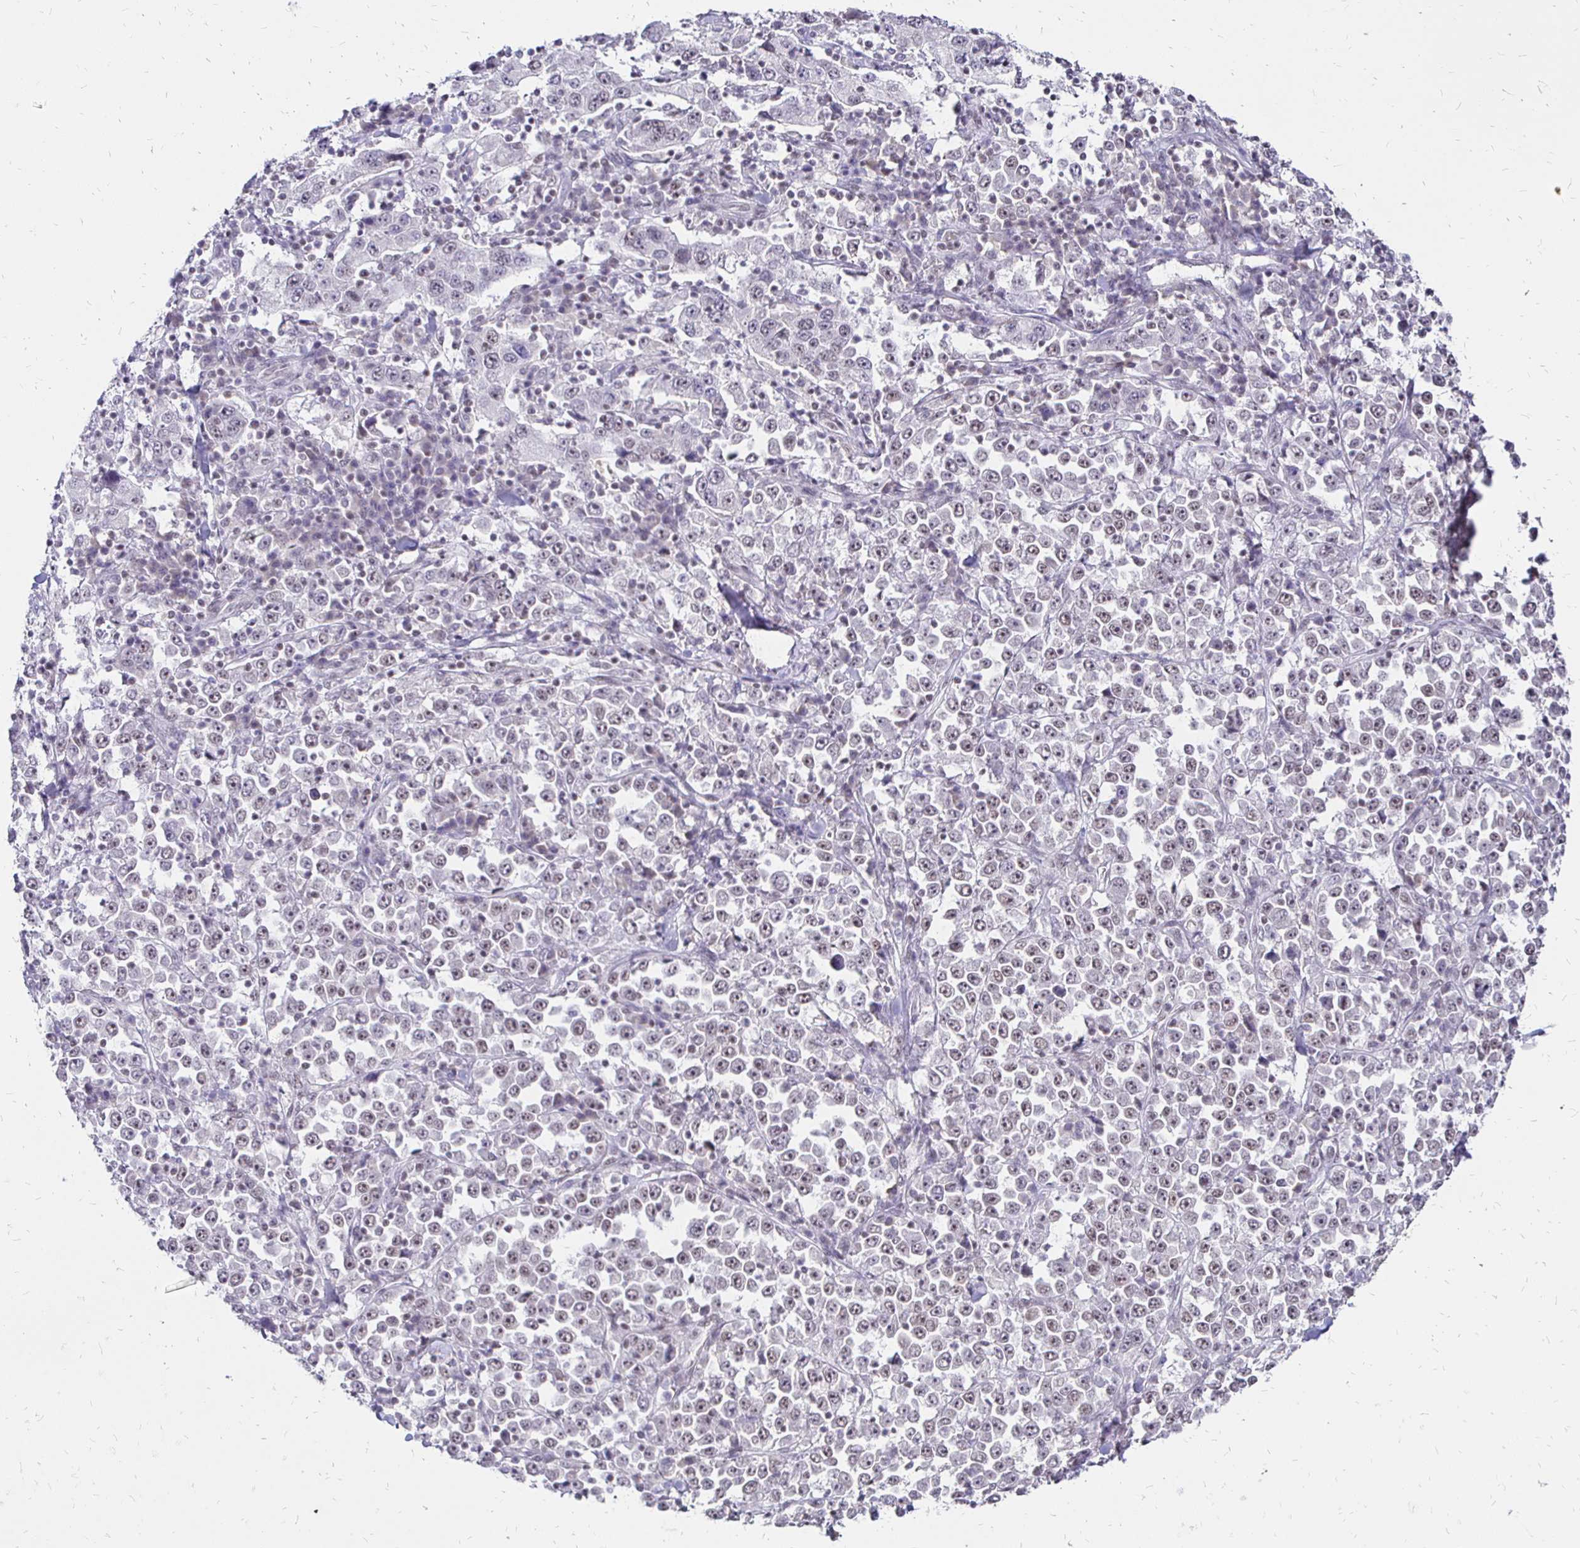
{"staining": {"intensity": "negative", "quantity": "none", "location": "none"}, "tissue": "stomach cancer", "cell_type": "Tumor cells", "image_type": "cancer", "snomed": [{"axis": "morphology", "description": "Normal tissue, NOS"}, {"axis": "morphology", "description": "Adenocarcinoma, NOS"}, {"axis": "topography", "description": "Stomach, upper"}, {"axis": "topography", "description": "Stomach"}], "caption": "An immunohistochemistry image of stomach adenocarcinoma is shown. There is no staining in tumor cells of stomach adenocarcinoma.", "gene": "SIN3A", "patient": {"sex": "male", "age": 59}}